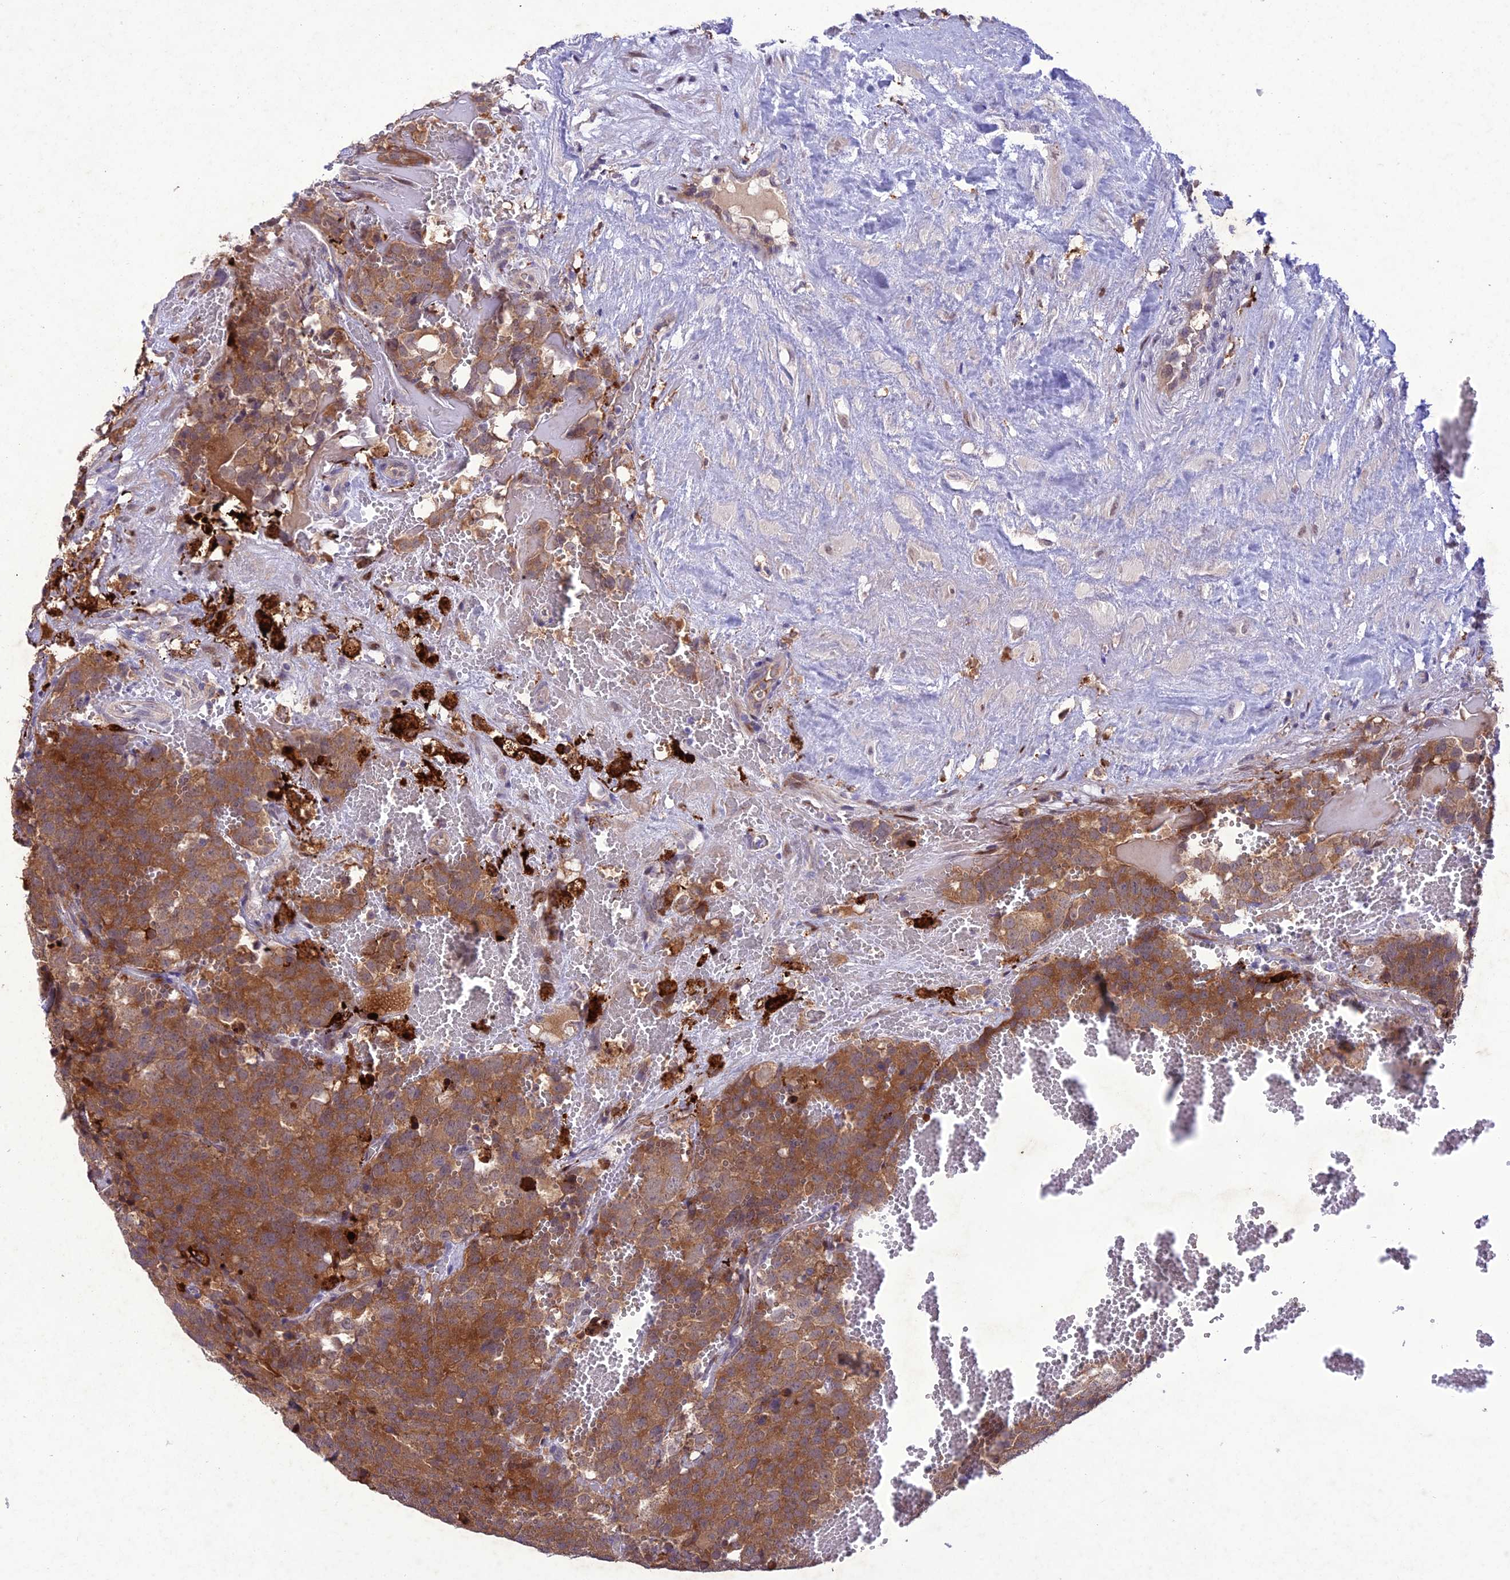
{"staining": {"intensity": "strong", "quantity": ">75%", "location": "cytoplasmic/membranous"}, "tissue": "testis cancer", "cell_type": "Tumor cells", "image_type": "cancer", "snomed": [{"axis": "morphology", "description": "Seminoma, NOS"}, {"axis": "topography", "description": "Testis"}], "caption": "Immunohistochemistry (IHC) histopathology image of neoplastic tissue: testis seminoma stained using immunohistochemistry (IHC) demonstrates high levels of strong protein expression localized specifically in the cytoplasmic/membranous of tumor cells, appearing as a cytoplasmic/membranous brown color.", "gene": "ANKRD52", "patient": {"sex": "male", "age": 71}}